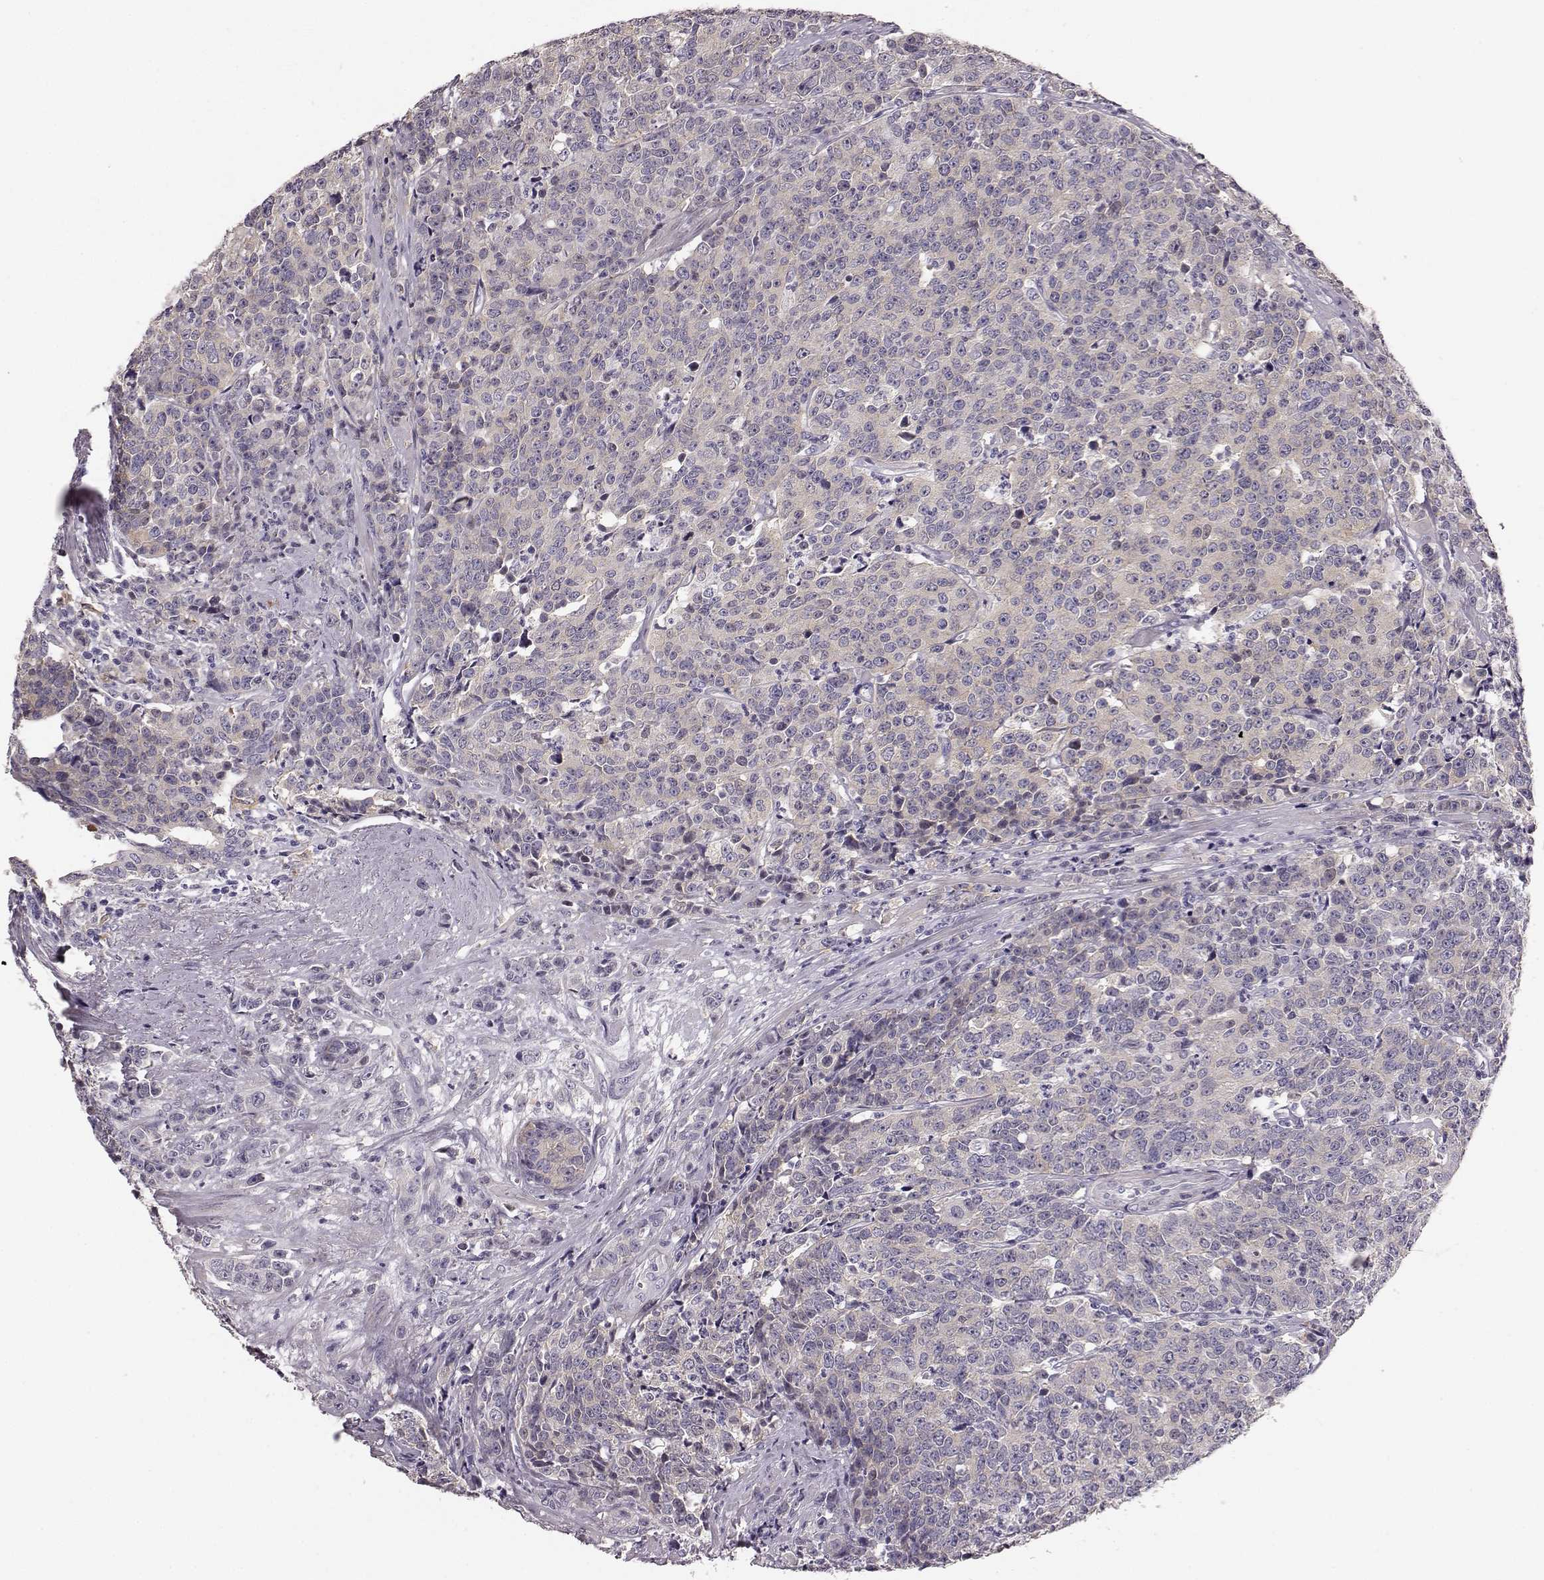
{"staining": {"intensity": "negative", "quantity": "none", "location": "none"}, "tissue": "prostate cancer", "cell_type": "Tumor cells", "image_type": "cancer", "snomed": [{"axis": "morphology", "description": "Adenocarcinoma, NOS"}, {"axis": "topography", "description": "Prostate"}], "caption": "Immunohistochemical staining of human prostate adenocarcinoma shows no significant staining in tumor cells.", "gene": "GPR50", "patient": {"sex": "male", "age": 67}}